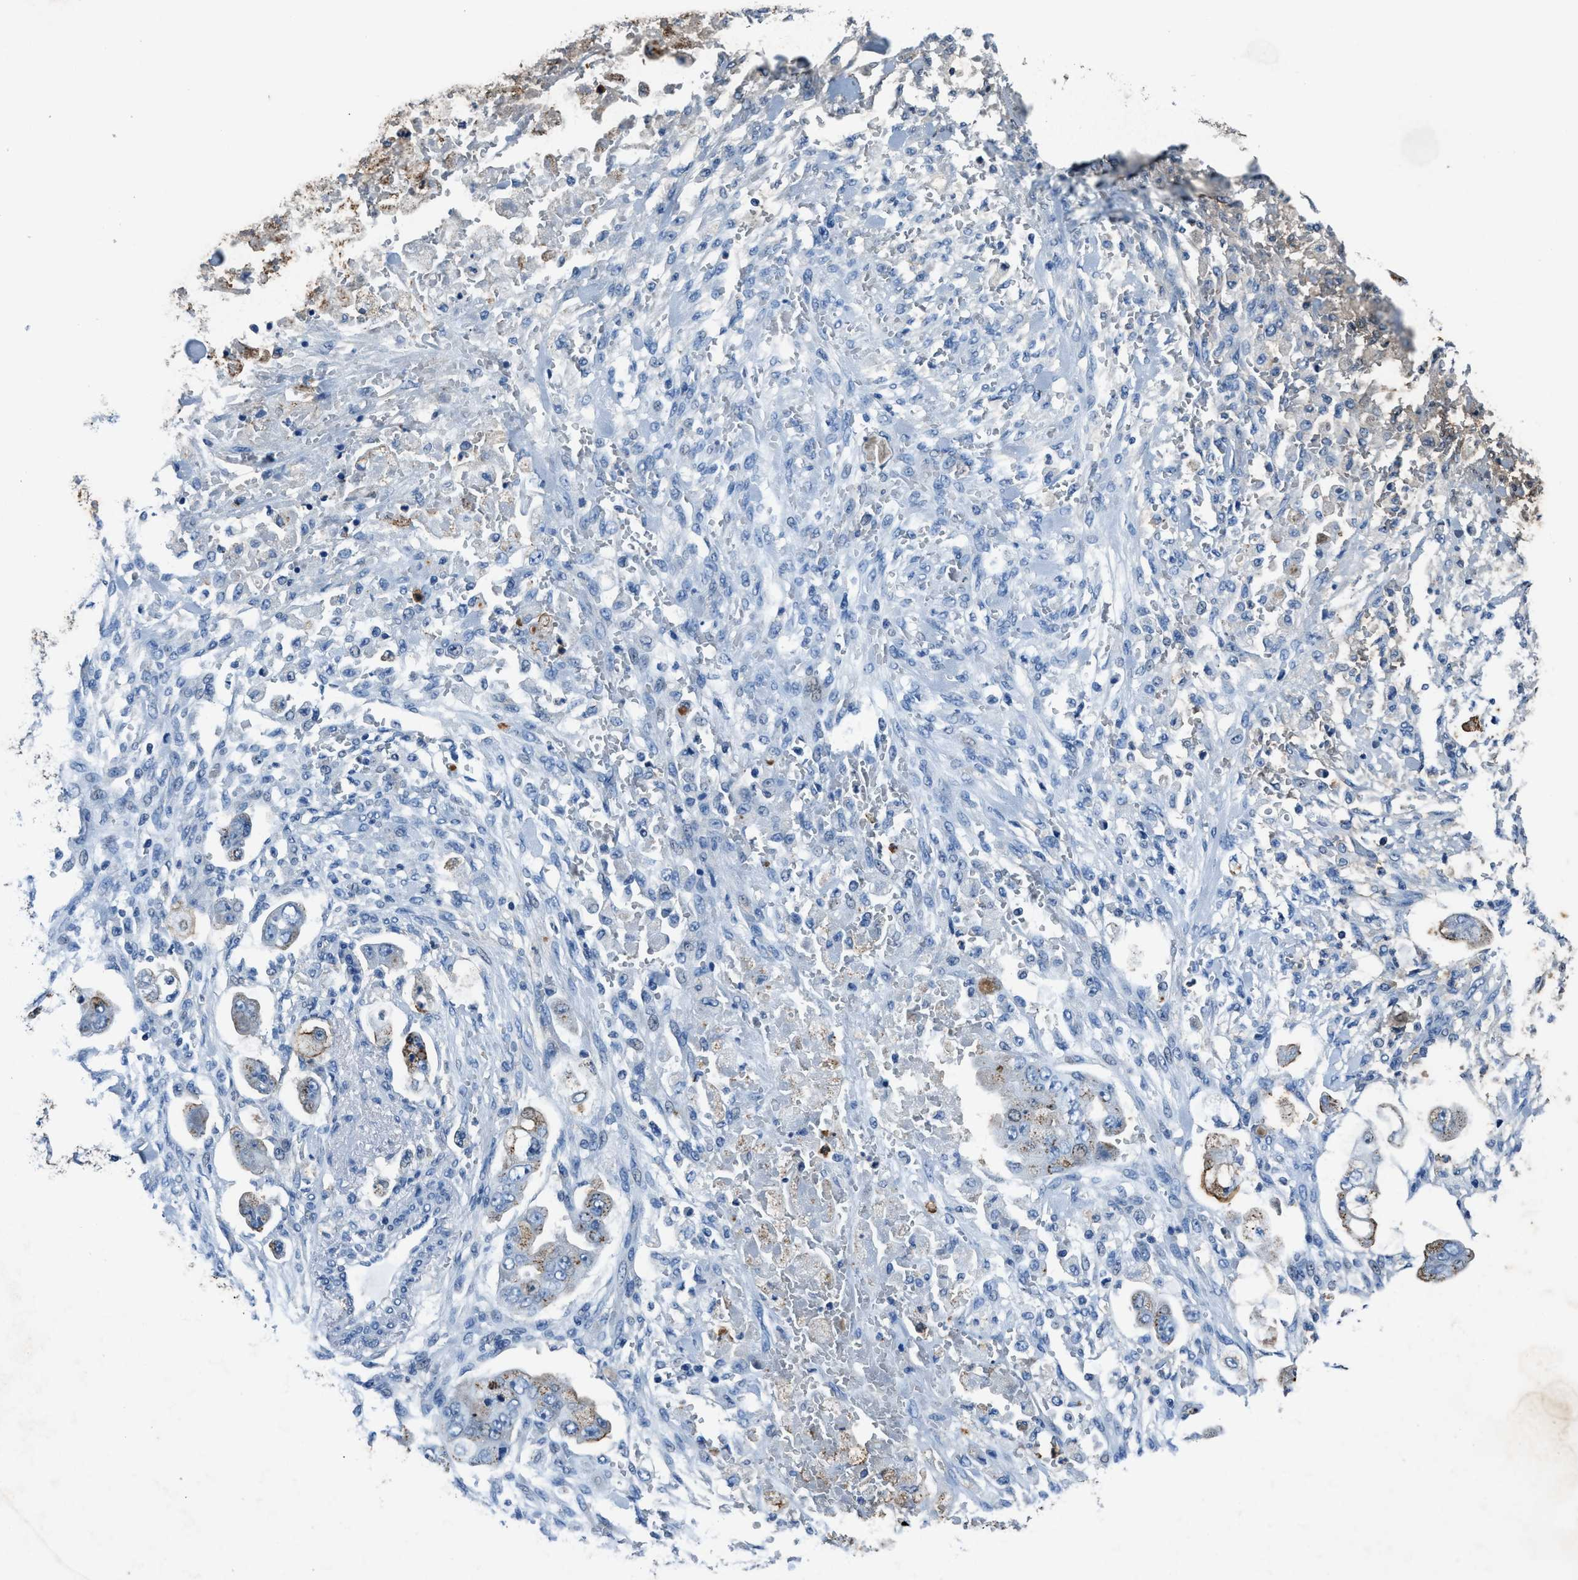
{"staining": {"intensity": "moderate", "quantity": "25%-75%", "location": "cytoplasmic/membranous"}, "tissue": "stomach cancer", "cell_type": "Tumor cells", "image_type": "cancer", "snomed": [{"axis": "morphology", "description": "Adenocarcinoma, NOS"}, {"axis": "topography", "description": "Stomach"}], "caption": "A medium amount of moderate cytoplasmic/membranous expression is identified in approximately 25%-75% of tumor cells in stomach adenocarcinoma tissue.", "gene": "ADAM2", "patient": {"sex": "male", "age": 62}}